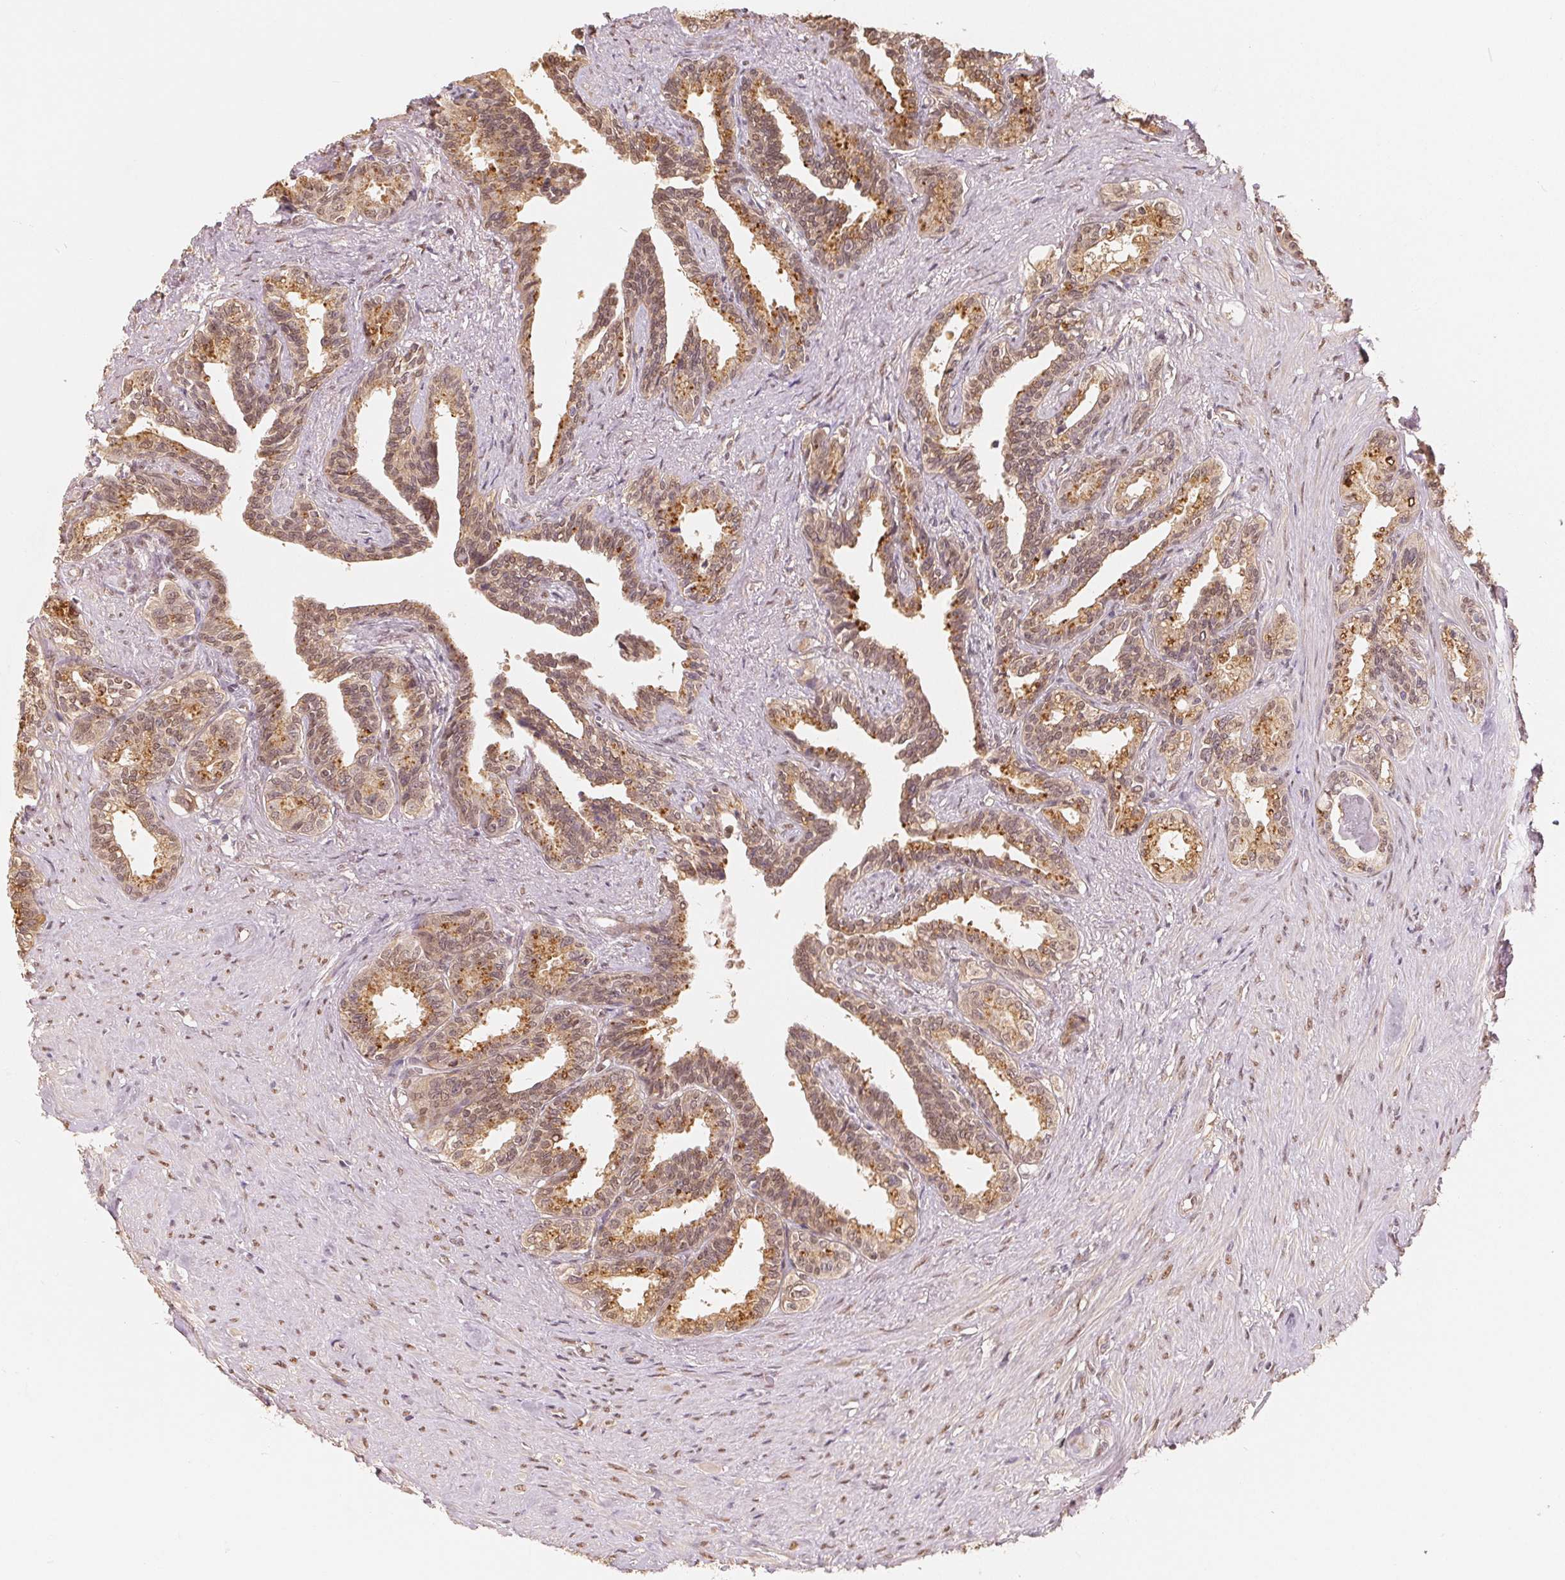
{"staining": {"intensity": "moderate", "quantity": ">75%", "location": "cytoplasmic/membranous,nuclear"}, "tissue": "seminal vesicle", "cell_type": "Glandular cells", "image_type": "normal", "snomed": [{"axis": "morphology", "description": "Normal tissue, NOS"}, {"axis": "morphology", "description": "Urothelial carcinoma, NOS"}, {"axis": "topography", "description": "Urinary bladder"}, {"axis": "topography", "description": "Seminal veicle"}], "caption": "This micrograph demonstrates normal seminal vesicle stained with immunohistochemistry to label a protein in brown. The cytoplasmic/membranous,nuclear of glandular cells show moderate positivity for the protein. Nuclei are counter-stained blue.", "gene": "GUSB", "patient": {"sex": "male", "age": 76}}